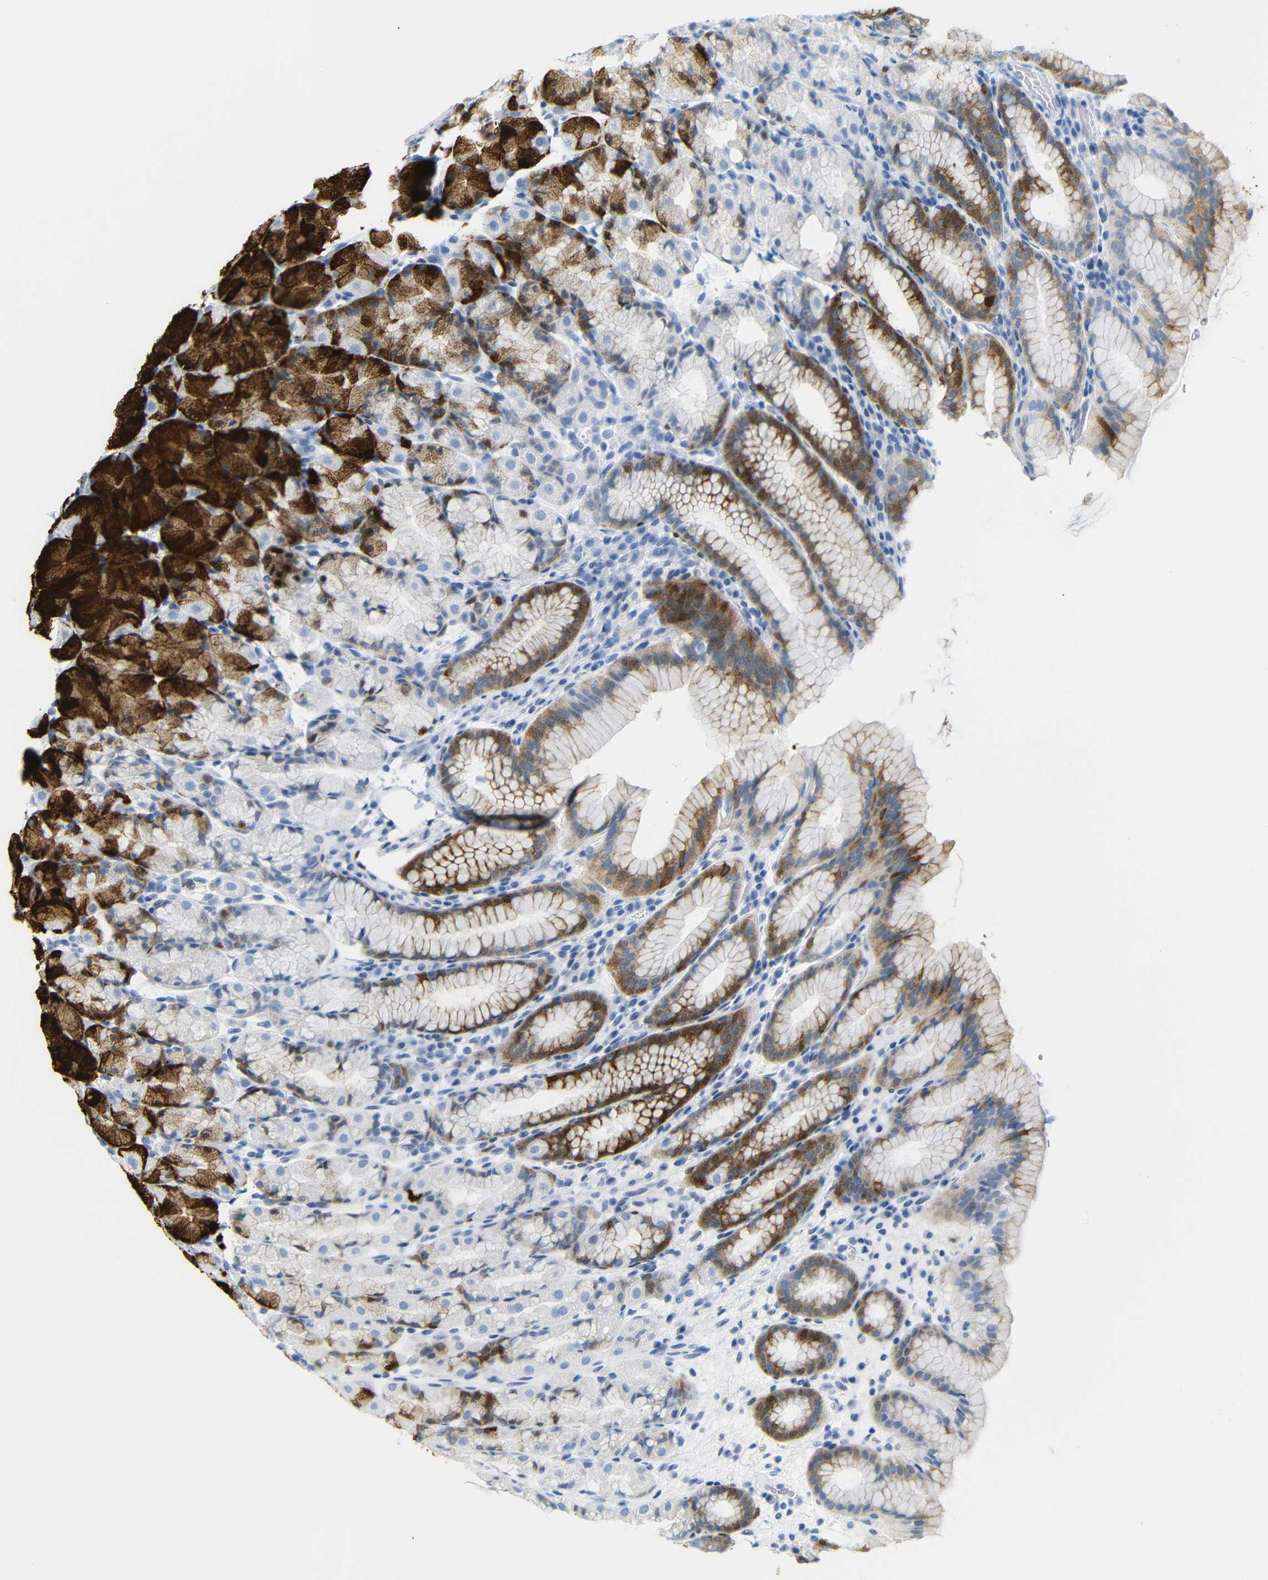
{"staining": {"intensity": "strong", "quantity": "25%-75%", "location": "cytoplasmic/membranous"}, "tissue": "stomach", "cell_type": "Glandular cells", "image_type": "normal", "snomed": [{"axis": "morphology", "description": "Normal tissue, NOS"}, {"axis": "topography", "description": "Stomach, upper"}], "caption": "IHC photomicrograph of unremarkable stomach stained for a protein (brown), which demonstrates high levels of strong cytoplasmic/membranous positivity in about 25%-75% of glandular cells.", "gene": "MT1A", "patient": {"sex": "male", "age": 68}}